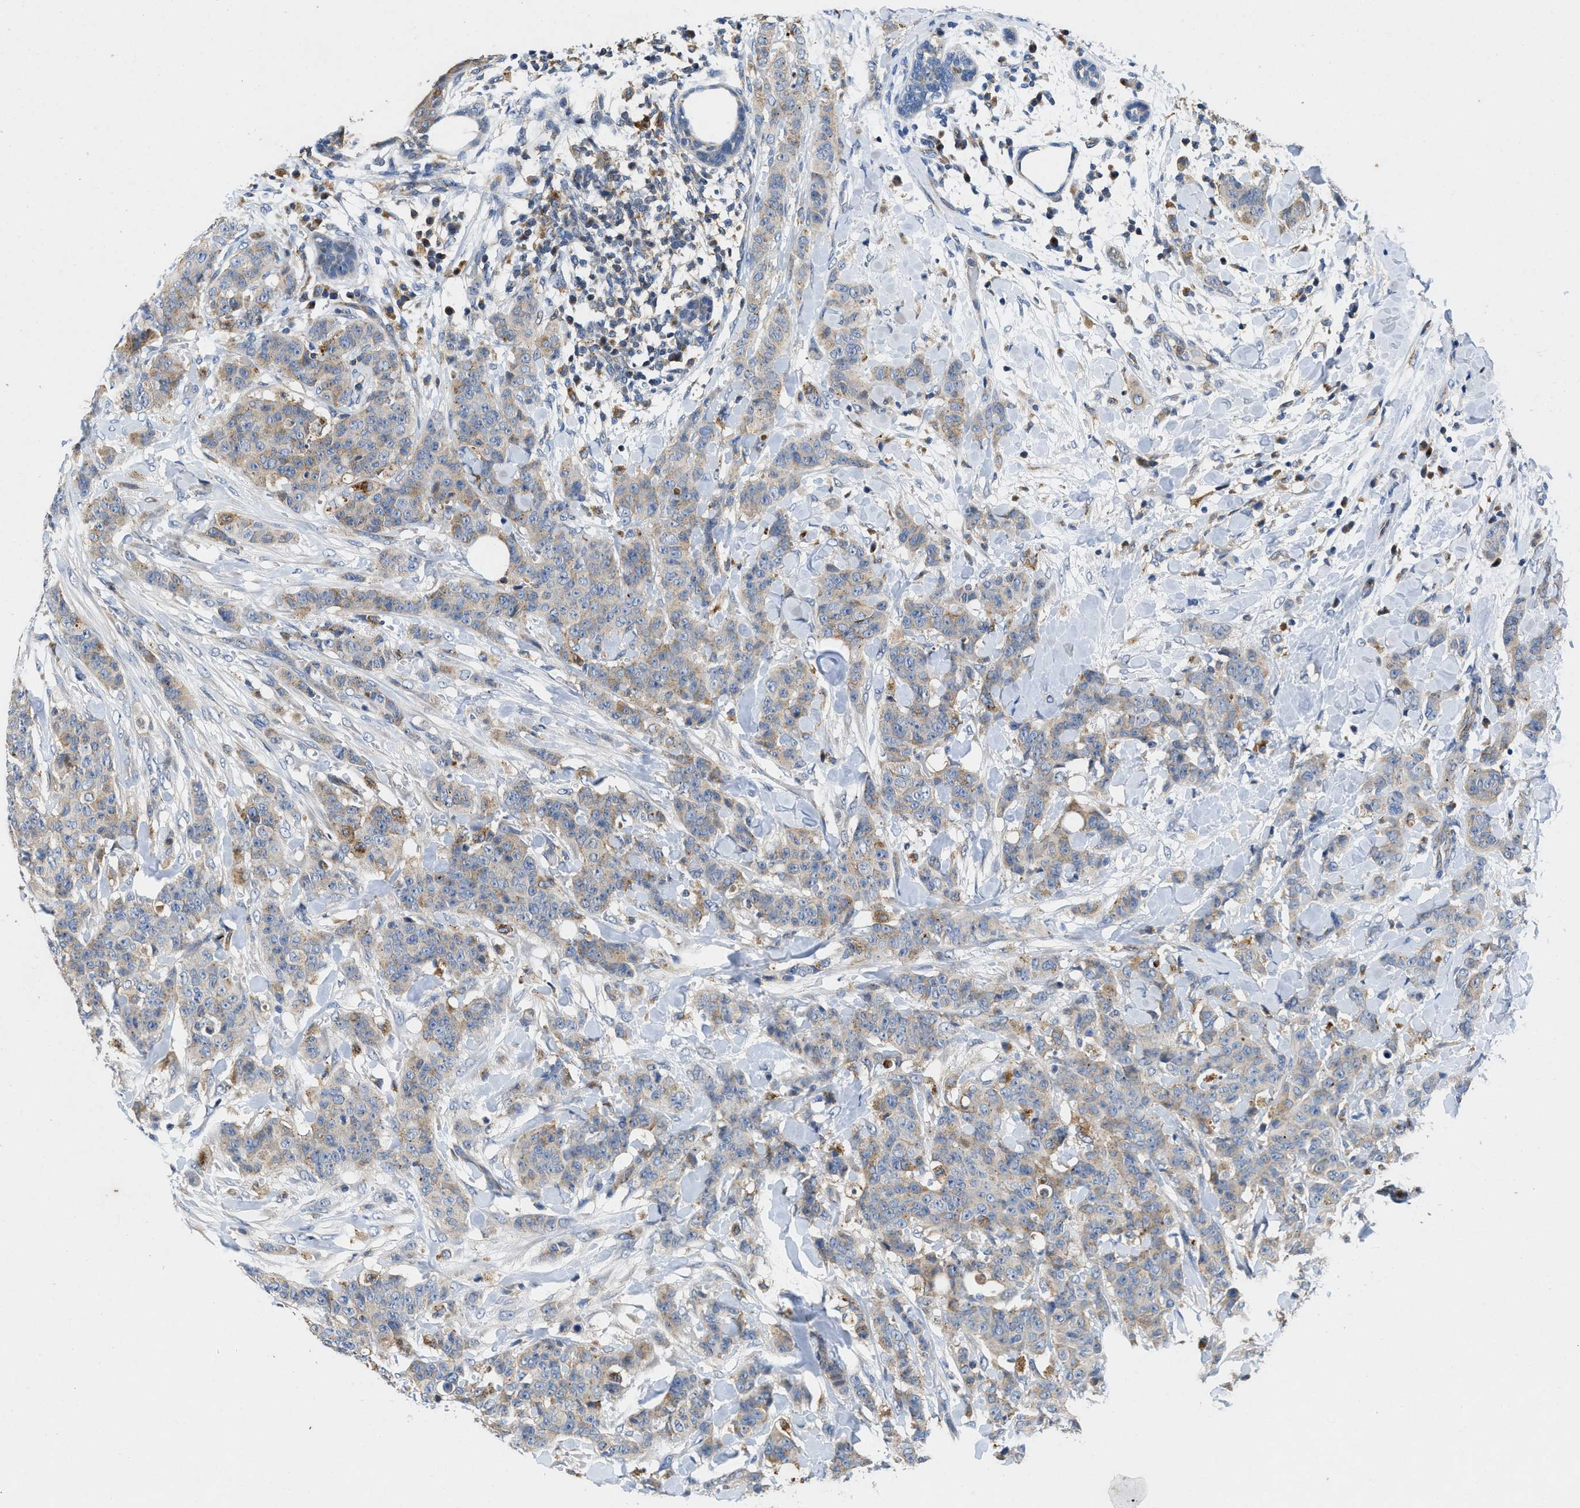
{"staining": {"intensity": "weak", "quantity": "<25%", "location": "cytoplasmic/membranous"}, "tissue": "breast cancer", "cell_type": "Tumor cells", "image_type": "cancer", "snomed": [{"axis": "morphology", "description": "Normal tissue, NOS"}, {"axis": "morphology", "description": "Duct carcinoma"}, {"axis": "topography", "description": "Breast"}], "caption": "Micrograph shows no significant protein expression in tumor cells of breast cancer.", "gene": "ENPP4", "patient": {"sex": "female", "age": 40}}